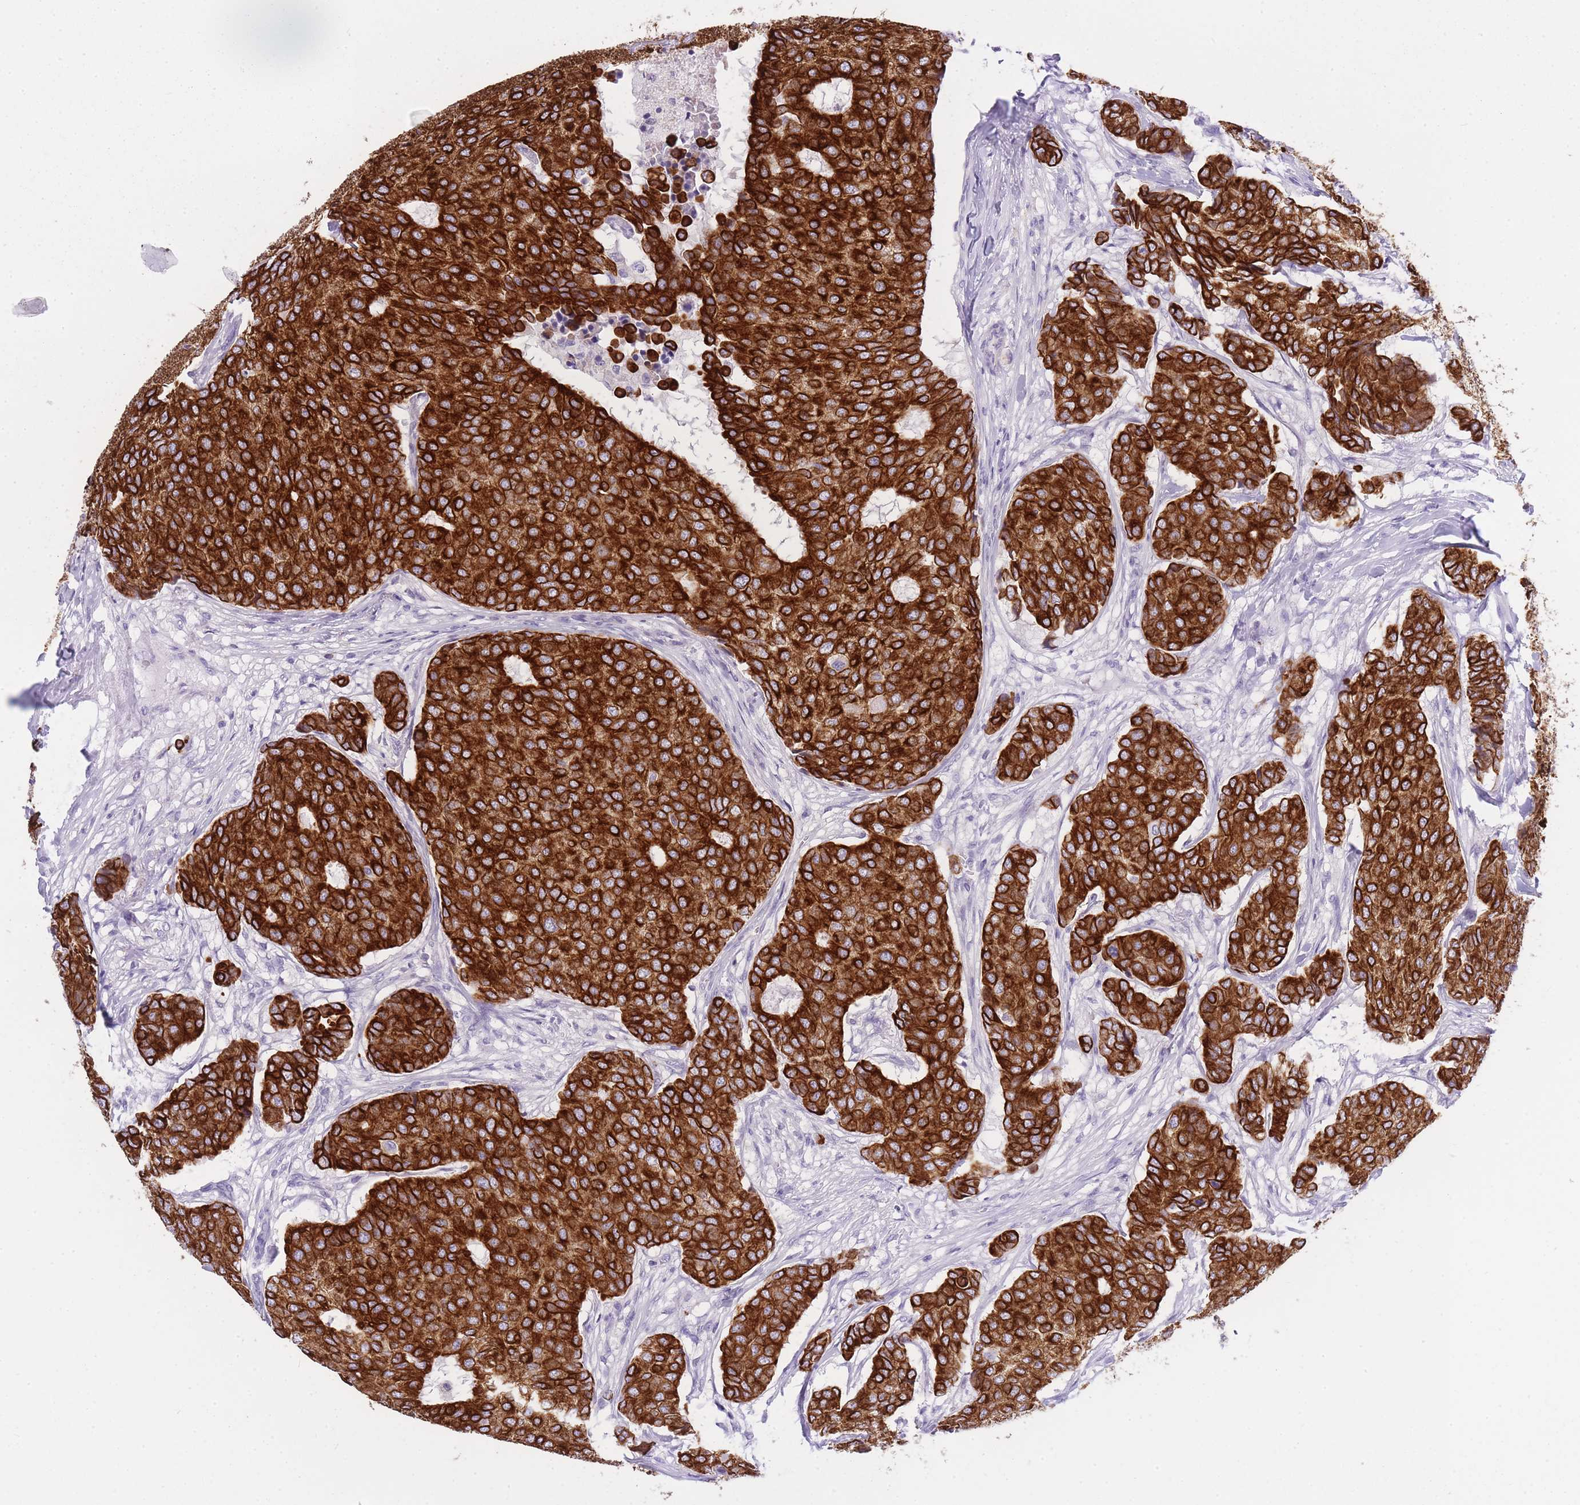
{"staining": {"intensity": "strong", "quantity": ">75%", "location": "cytoplasmic/membranous"}, "tissue": "breast cancer", "cell_type": "Tumor cells", "image_type": "cancer", "snomed": [{"axis": "morphology", "description": "Duct carcinoma"}, {"axis": "topography", "description": "Breast"}], "caption": "A high-resolution photomicrograph shows IHC staining of intraductal carcinoma (breast), which exhibits strong cytoplasmic/membranous staining in approximately >75% of tumor cells.", "gene": "RADX", "patient": {"sex": "female", "age": 75}}